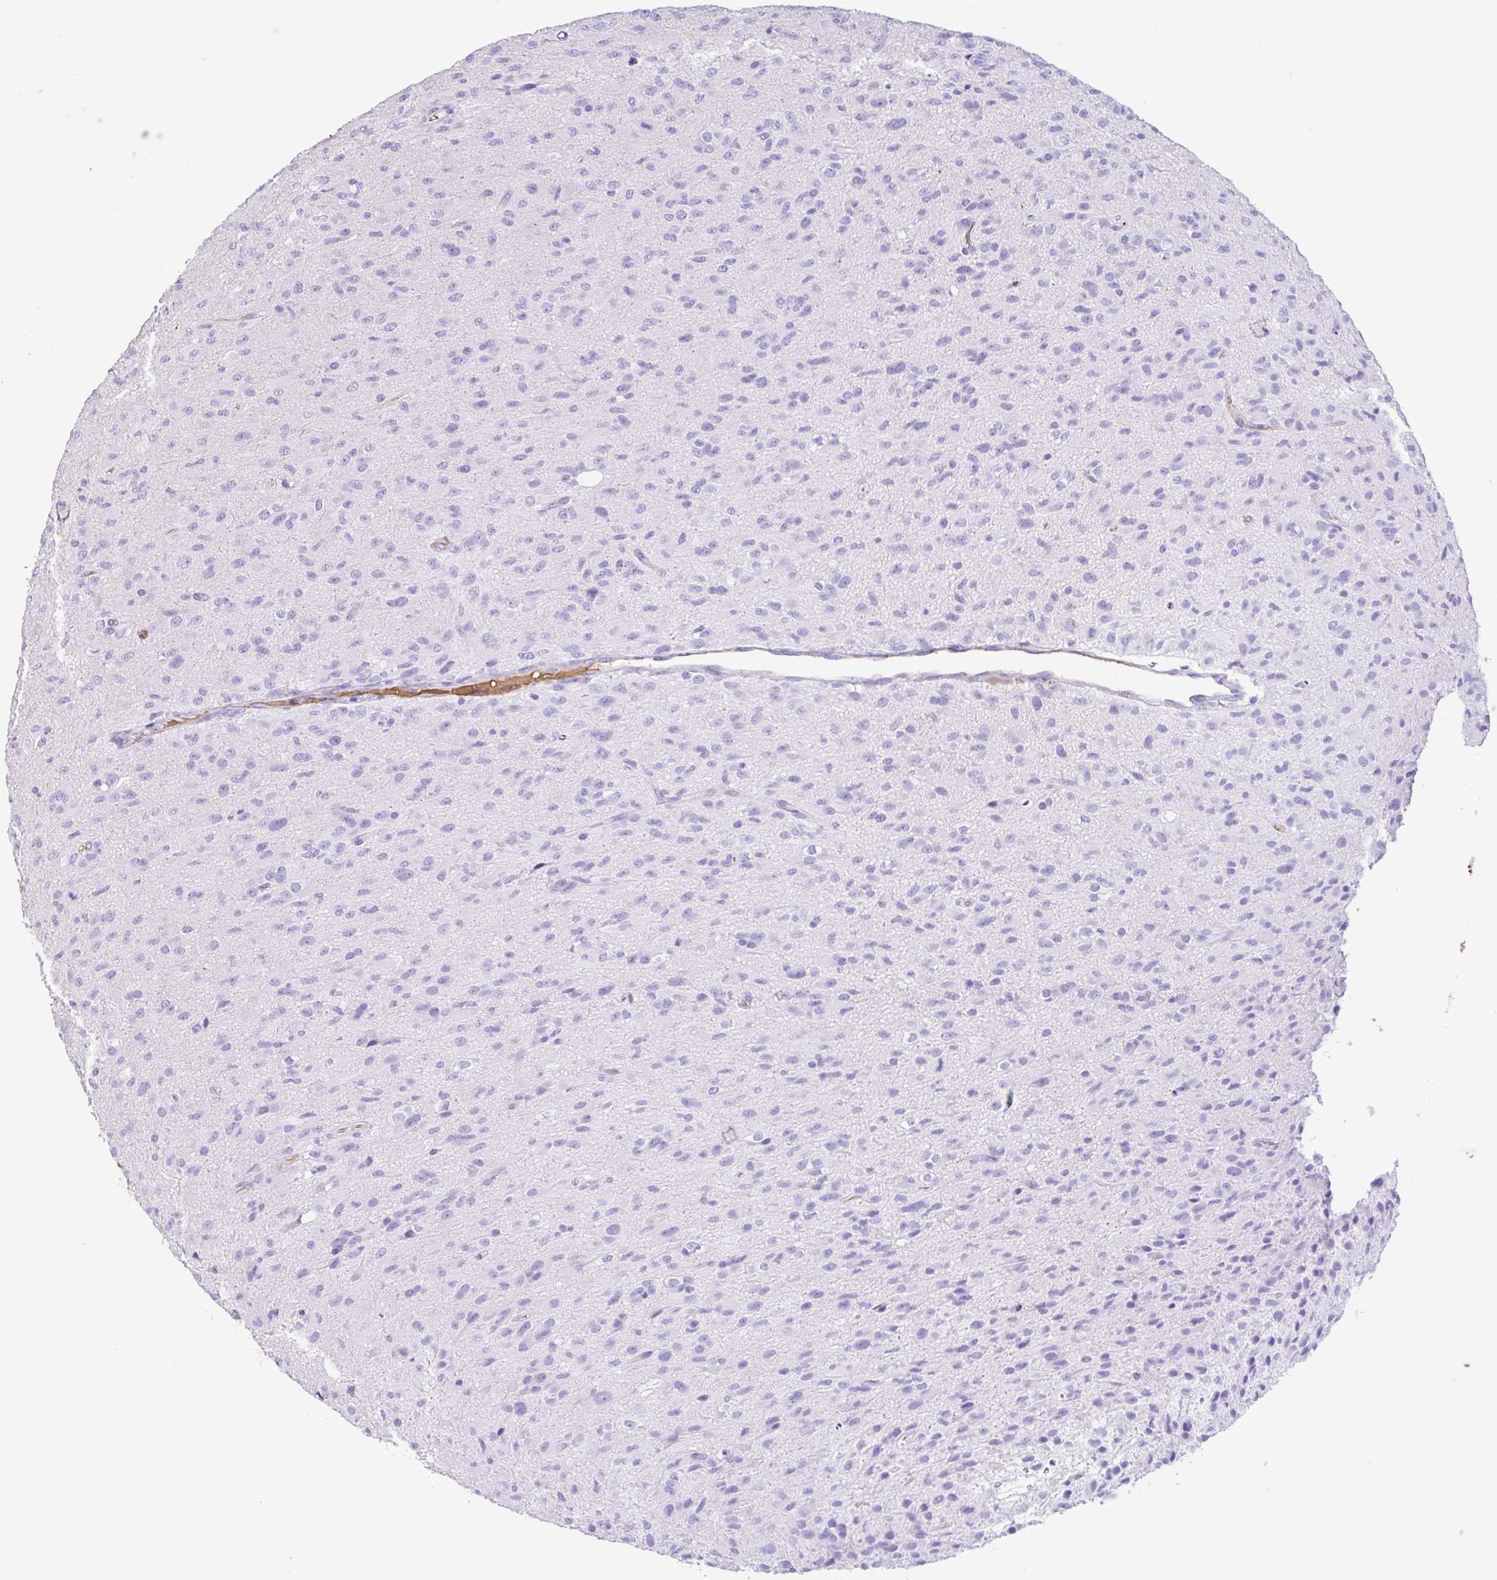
{"staining": {"intensity": "negative", "quantity": "none", "location": "none"}, "tissue": "glioma", "cell_type": "Tumor cells", "image_type": "cancer", "snomed": [{"axis": "morphology", "description": "Glioma, malignant, Low grade"}, {"axis": "topography", "description": "Brain"}], "caption": "High magnification brightfield microscopy of glioma stained with DAB (brown) and counterstained with hematoxylin (blue): tumor cells show no significant staining. Brightfield microscopy of immunohistochemistry stained with DAB (brown) and hematoxylin (blue), captured at high magnification.", "gene": "HOXC12", "patient": {"sex": "male", "age": 65}}